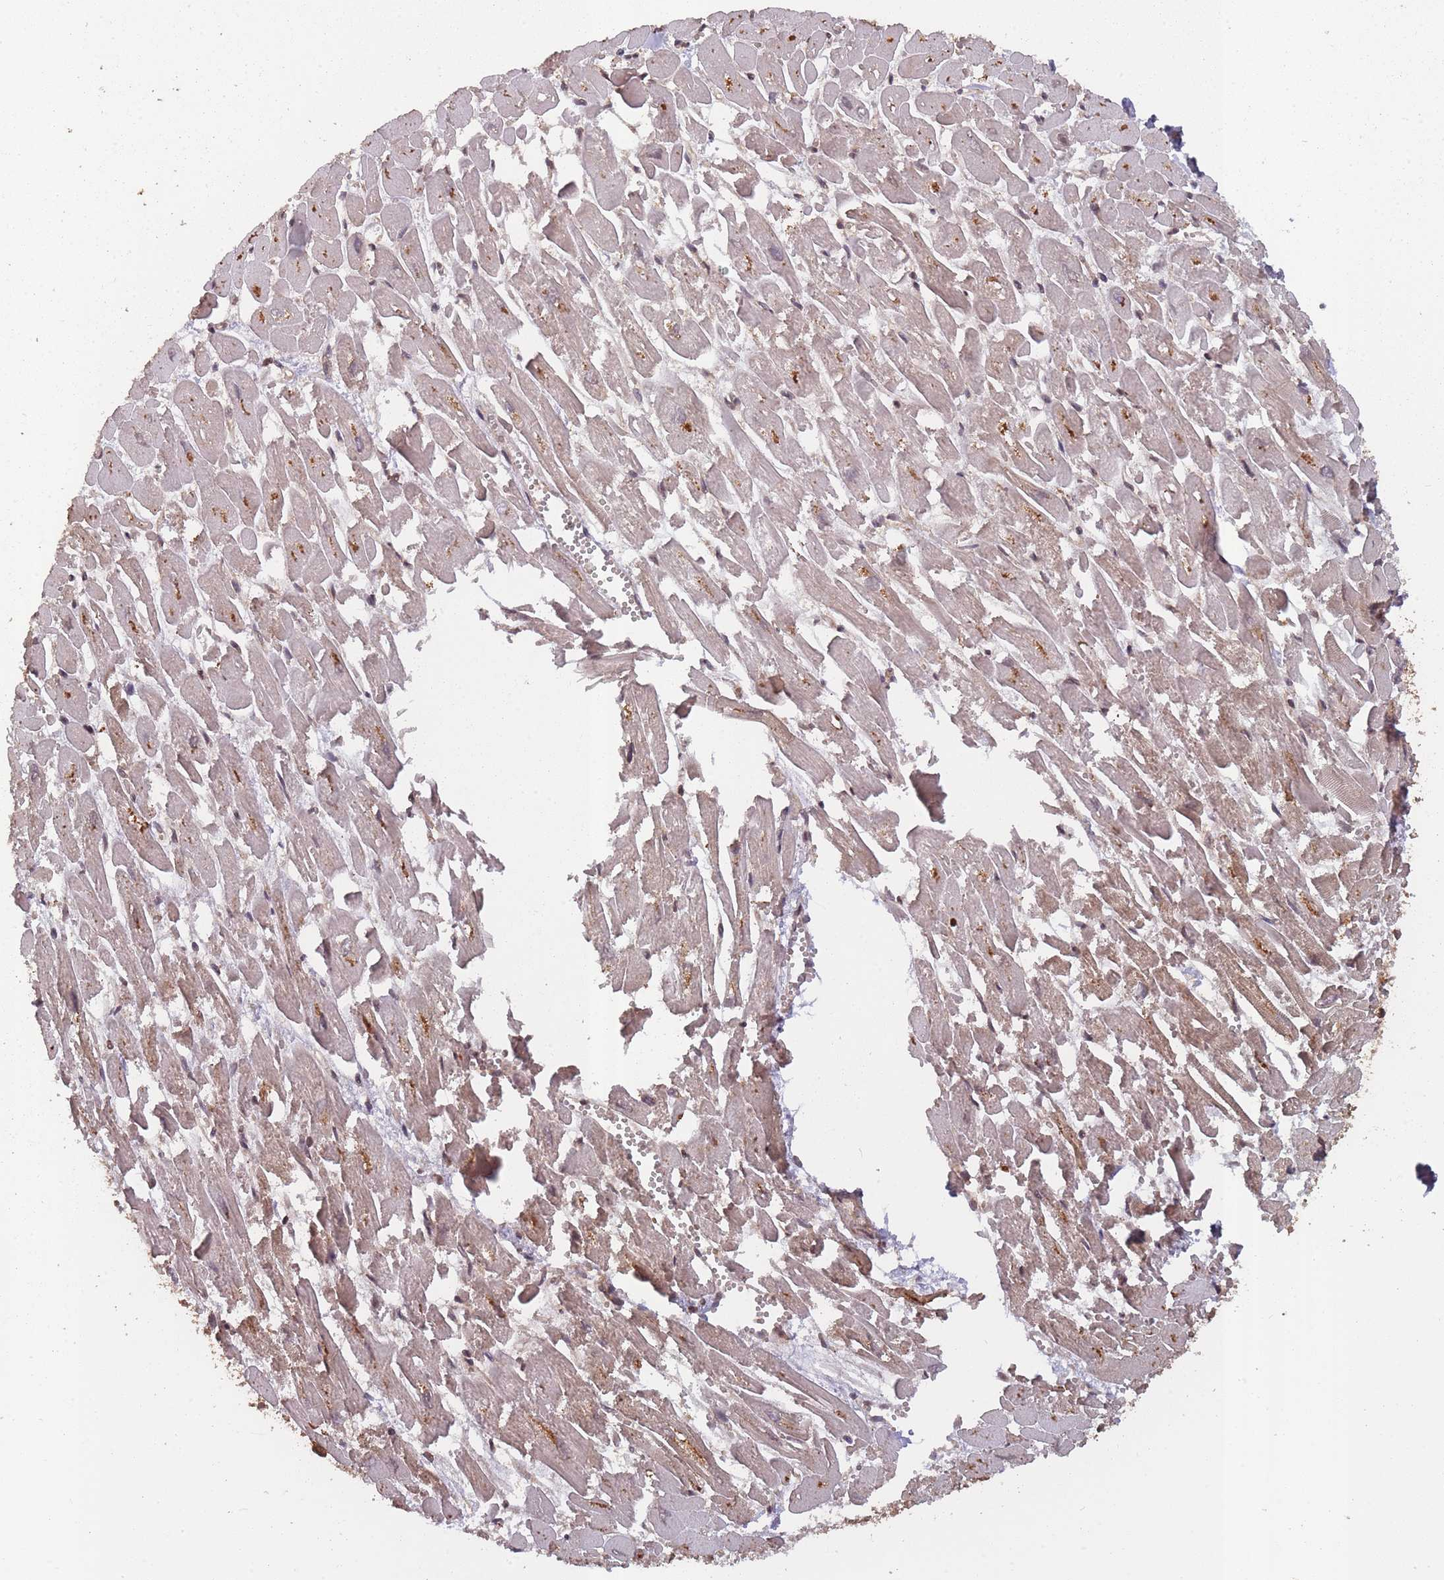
{"staining": {"intensity": "weak", "quantity": "25%-75%", "location": "cytoplasmic/membranous,nuclear"}, "tissue": "heart muscle", "cell_type": "Cardiomyocytes", "image_type": "normal", "snomed": [{"axis": "morphology", "description": "Normal tissue, NOS"}, {"axis": "topography", "description": "Heart"}], "caption": "Immunohistochemistry staining of benign heart muscle, which demonstrates low levels of weak cytoplasmic/membranous,nuclear positivity in approximately 25%-75% of cardiomyocytes indicating weak cytoplasmic/membranous,nuclear protein expression. The staining was performed using DAB (3,3'-diaminobenzidine) (brown) for protein detection and nuclei were counterstained in hematoxylin (blue).", "gene": "PPP6R3", "patient": {"sex": "male", "age": 54}}